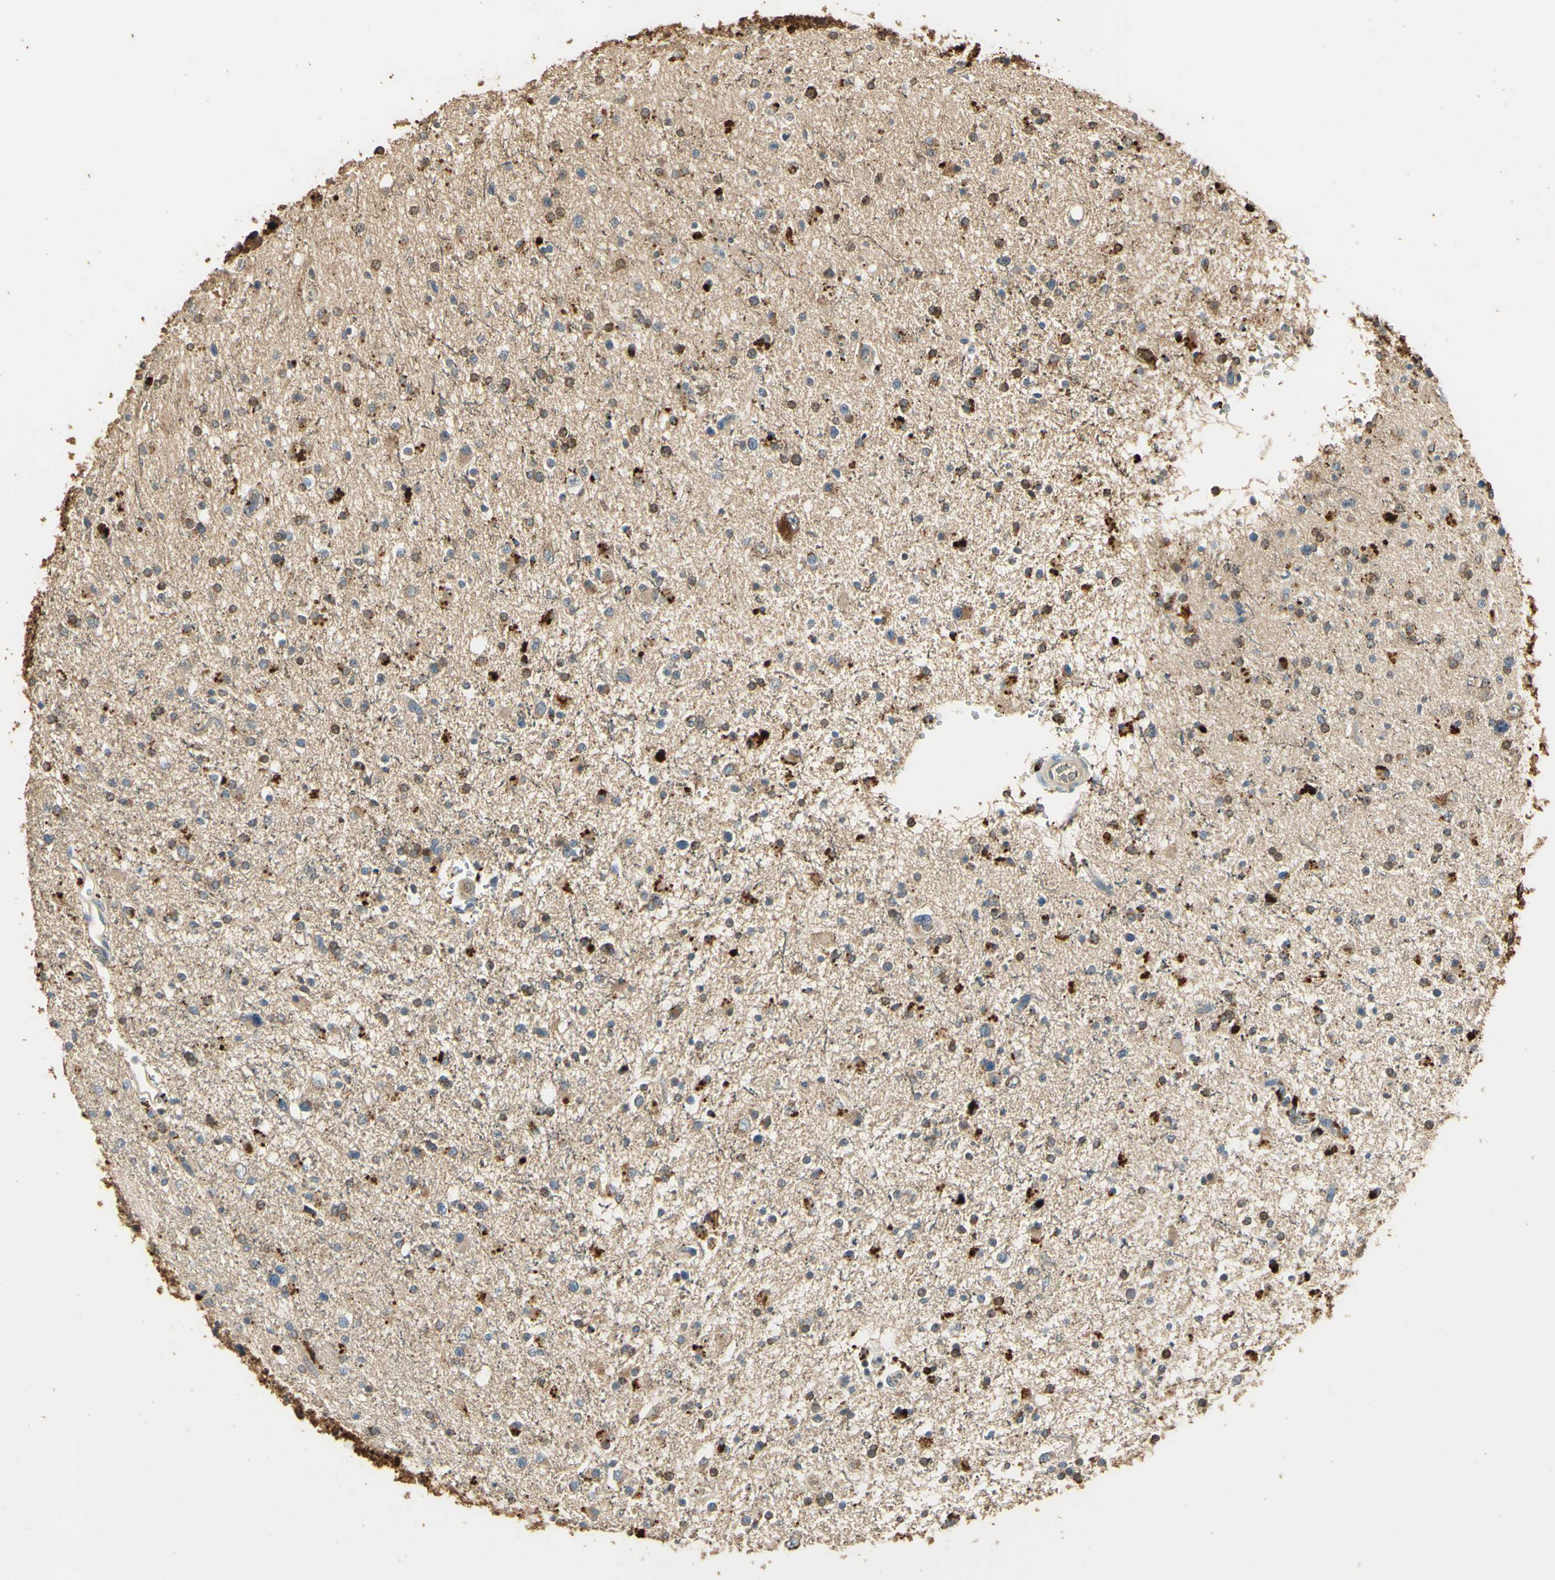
{"staining": {"intensity": "moderate", "quantity": "<25%", "location": "cytoplasmic/membranous"}, "tissue": "glioma", "cell_type": "Tumor cells", "image_type": "cancer", "snomed": [{"axis": "morphology", "description": "Glioma, malignant, High grade"}, {"axis": "topography", "description": "Brain"}], "caption": "Immunohistochemistry staining of malignant high-grade glioma, which reveals low levels of moderate cytoplasmic/membranous staining in approximately <25% of tumor cells indicating moderate cytoplasmic/membranous protein staining. The staining was performed using DAB (3,3'-diaminobenzidine) (brown) for protein detection and nuclei were counterstained in hematoxylin (blue).", "gene": "ARHGEF17", "patient": {"sex": "male", "age": 33}}